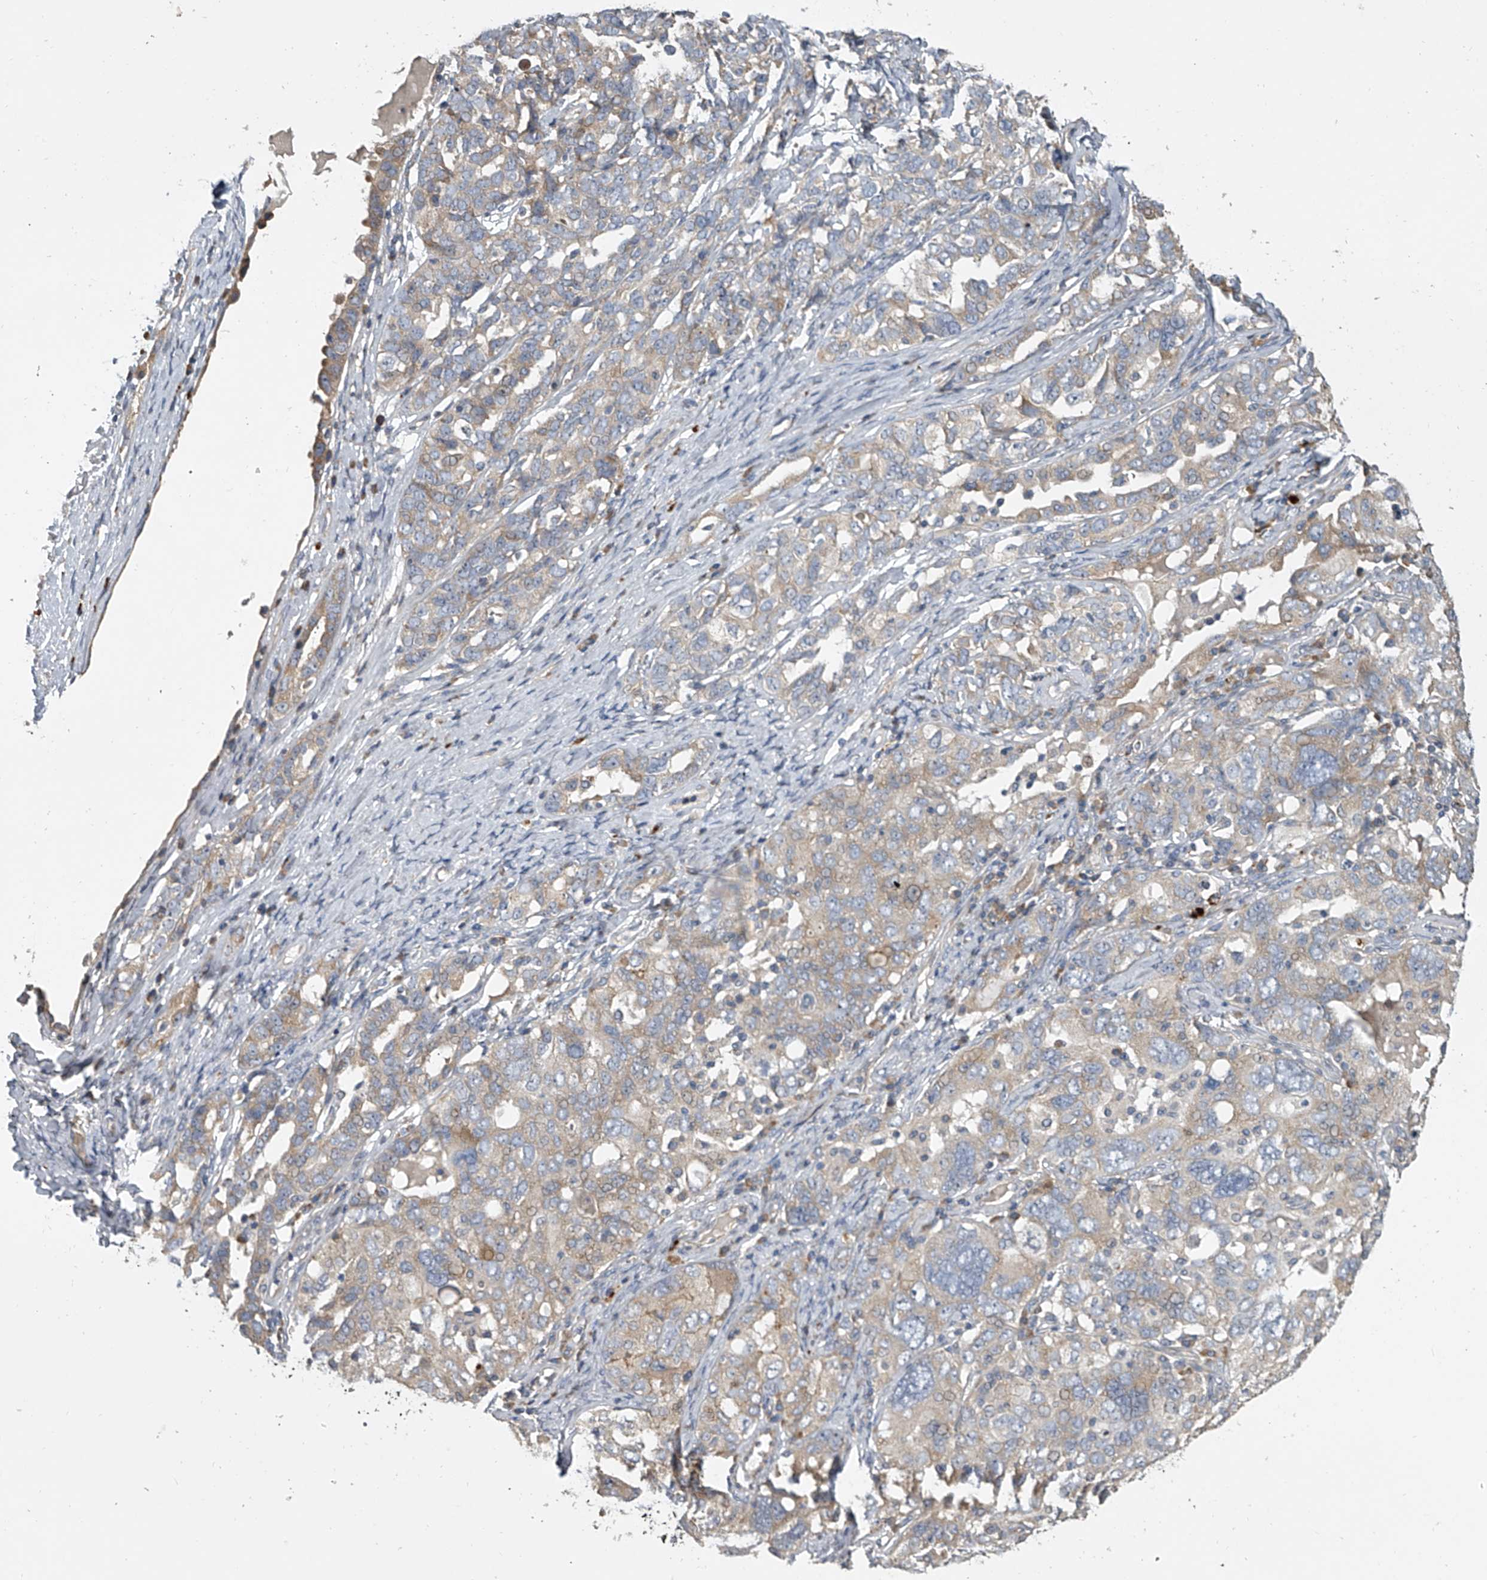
{"staining": {"intensity": "weak", "quantity": "25%-75%", "location": "cytoplasmic/membranous"}, "tissue": "ovarian cancer", "cell_type": "Tumor cells", "image_type": "cancer", "snomed": [{"axis": "morphology", "description": "Carcinoma, endometroid"}, {"axis": "topography", "description": "Ovary"}], "caption": "Immunohistochemistry micrograph of human ovarian cancer stained for a protein (brown), which reveals low levels of weak cytoplasmic/membranous staining in about 25%-75% of tumor cells.", "gene": "DOCK9", "patient": {"sex": "female", "age": 62}}